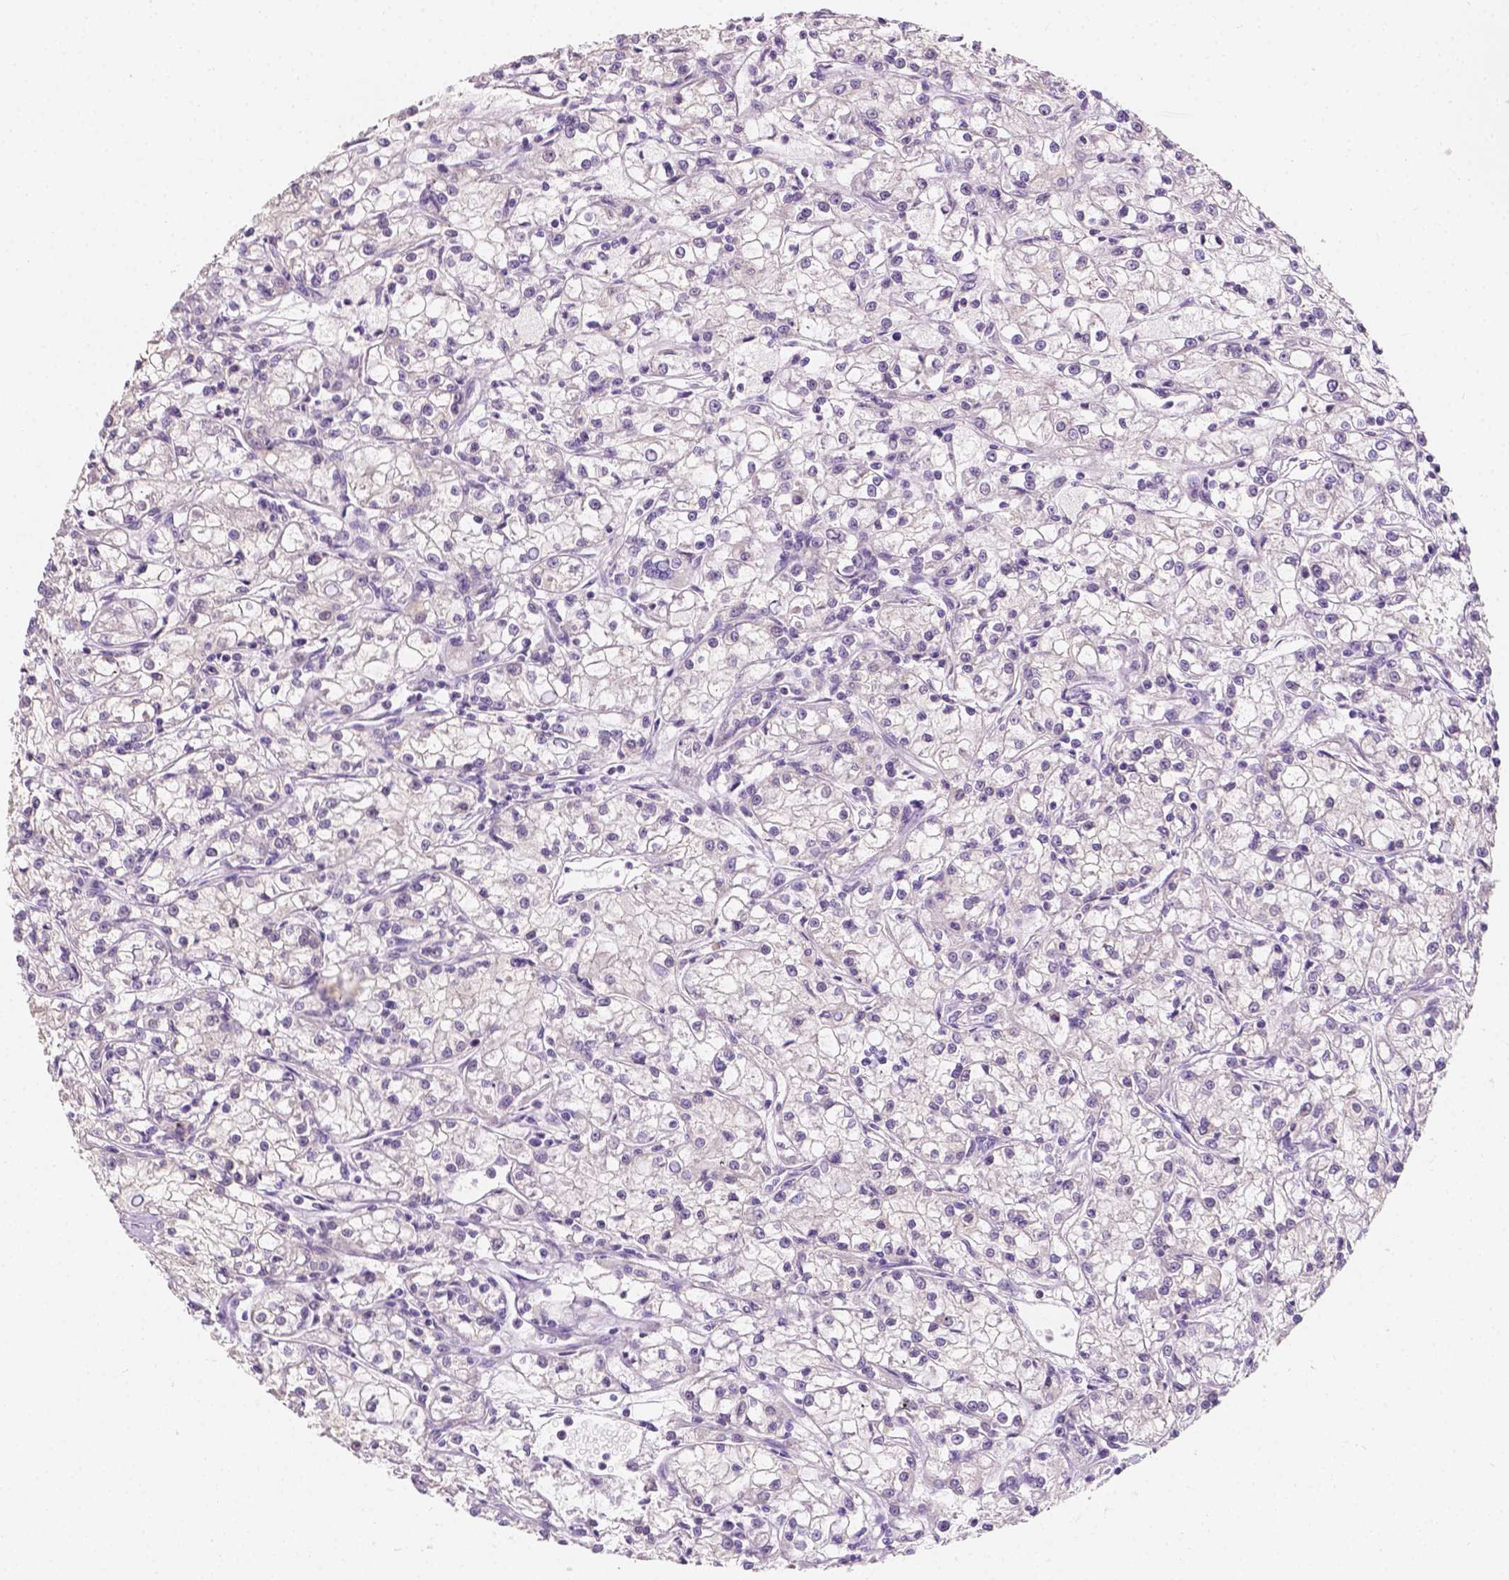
{"staining": {"intensity": "negative", "quantity": "none", "location": "none"}, "tissue": "renal cancer", "cell_type": "Tumor cells", "image_type": "cancer", "snomed": [{"axis": "morphology", "description": "Adenocarcinoma, NOS"}, {"axis": "topography", "description": "Kidney"}], "caption": "The photomicrograph exhibits no significant staining in tumor cells of renal adenocarcinoma.", "gene": "TAL1", "patient": {"sex": "female", "age": 59}}